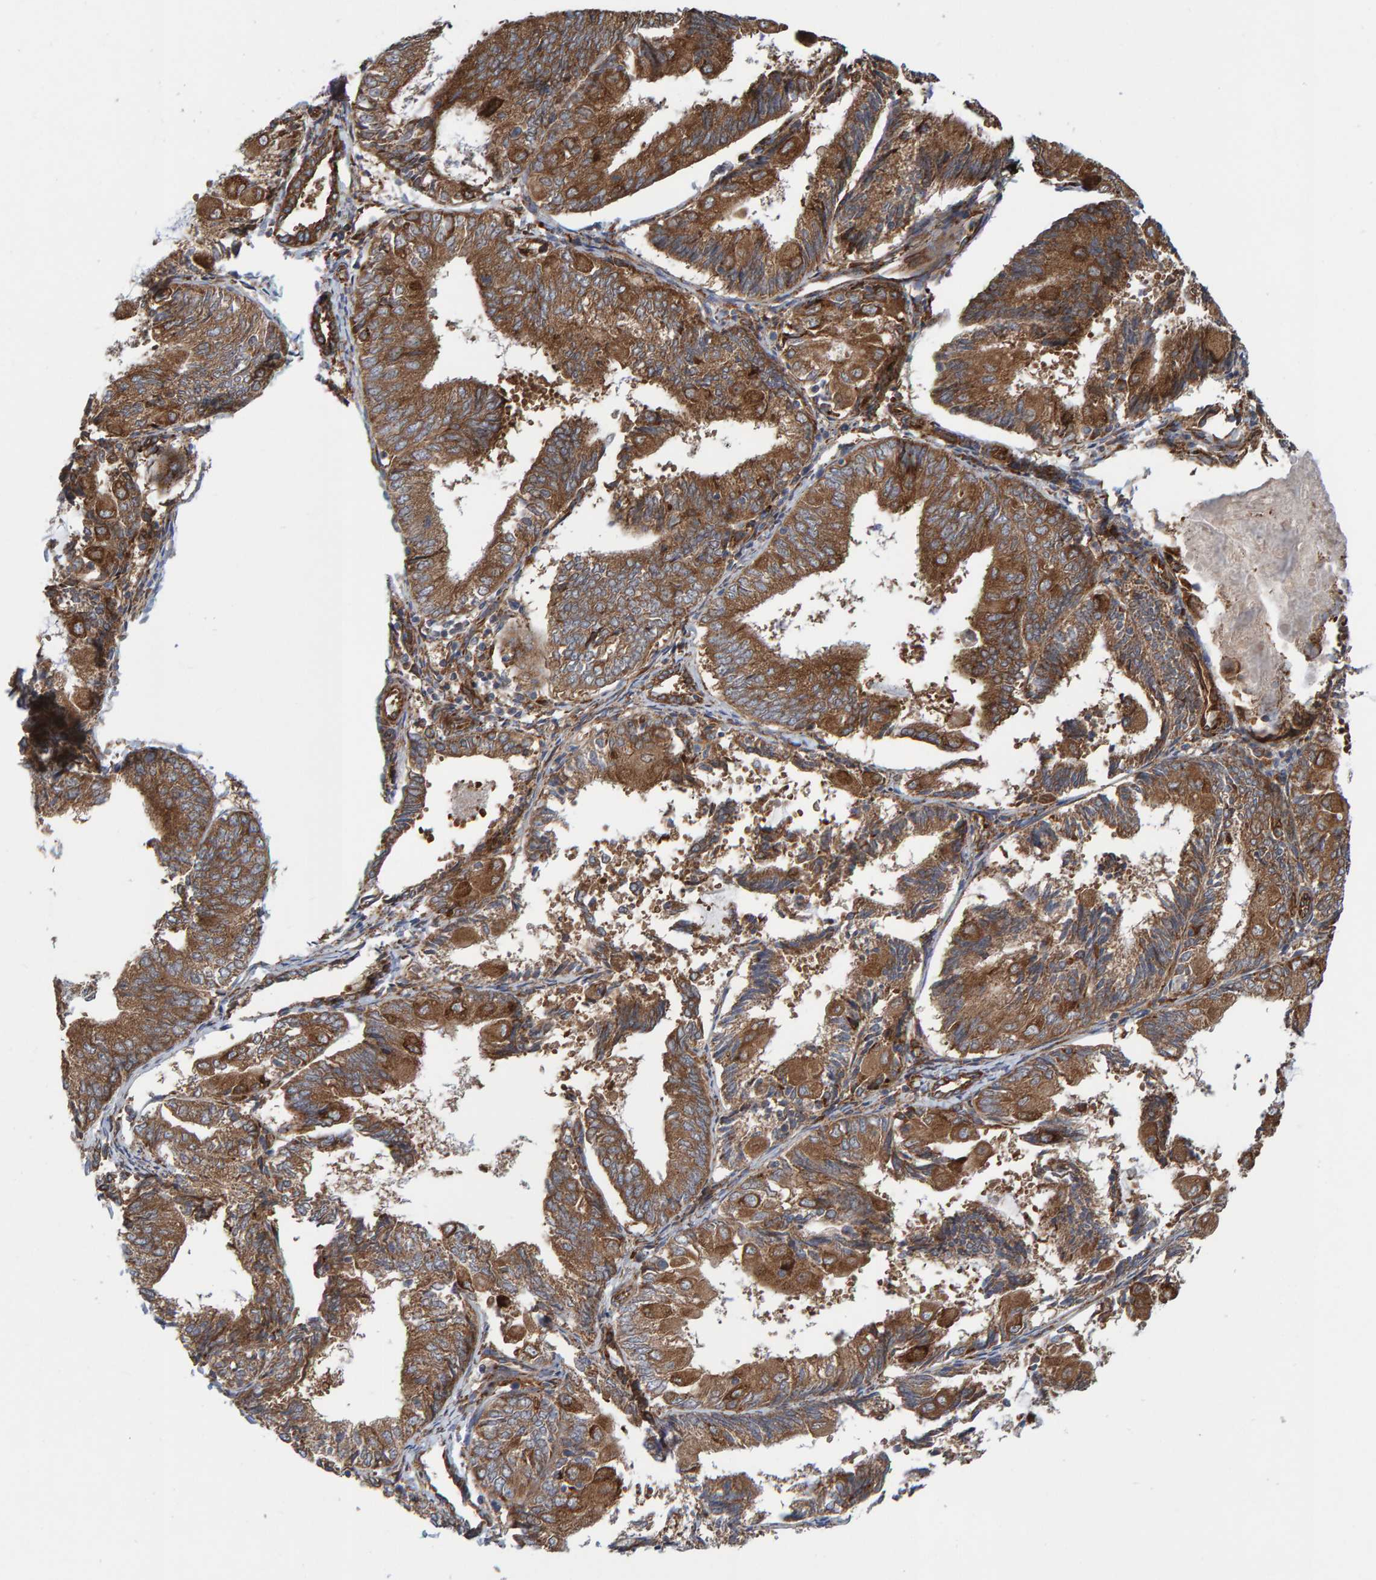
{"staining": {"intensity": "moderate", "quantity": ">75%", "location": "cytoplasmic/membranous"}, "tissue": "endometrial cancer", "cell_type": "Tumor cells", "image_type": "cancer", "snomed": [{"axis": "morphology", "description": "Adenocarcinoma, NOS"}, {"axis": "topography", "description": "Endometrium"}], "caption": "Immunohistochemical staining of adenocarcinoma (endometrial) exhibits moderate cytoplasmic/membranous protein positivity in about >75% of tumor cells.", "gene": "KIAA0753", "patient": {"sex": "female", "age": 81}}